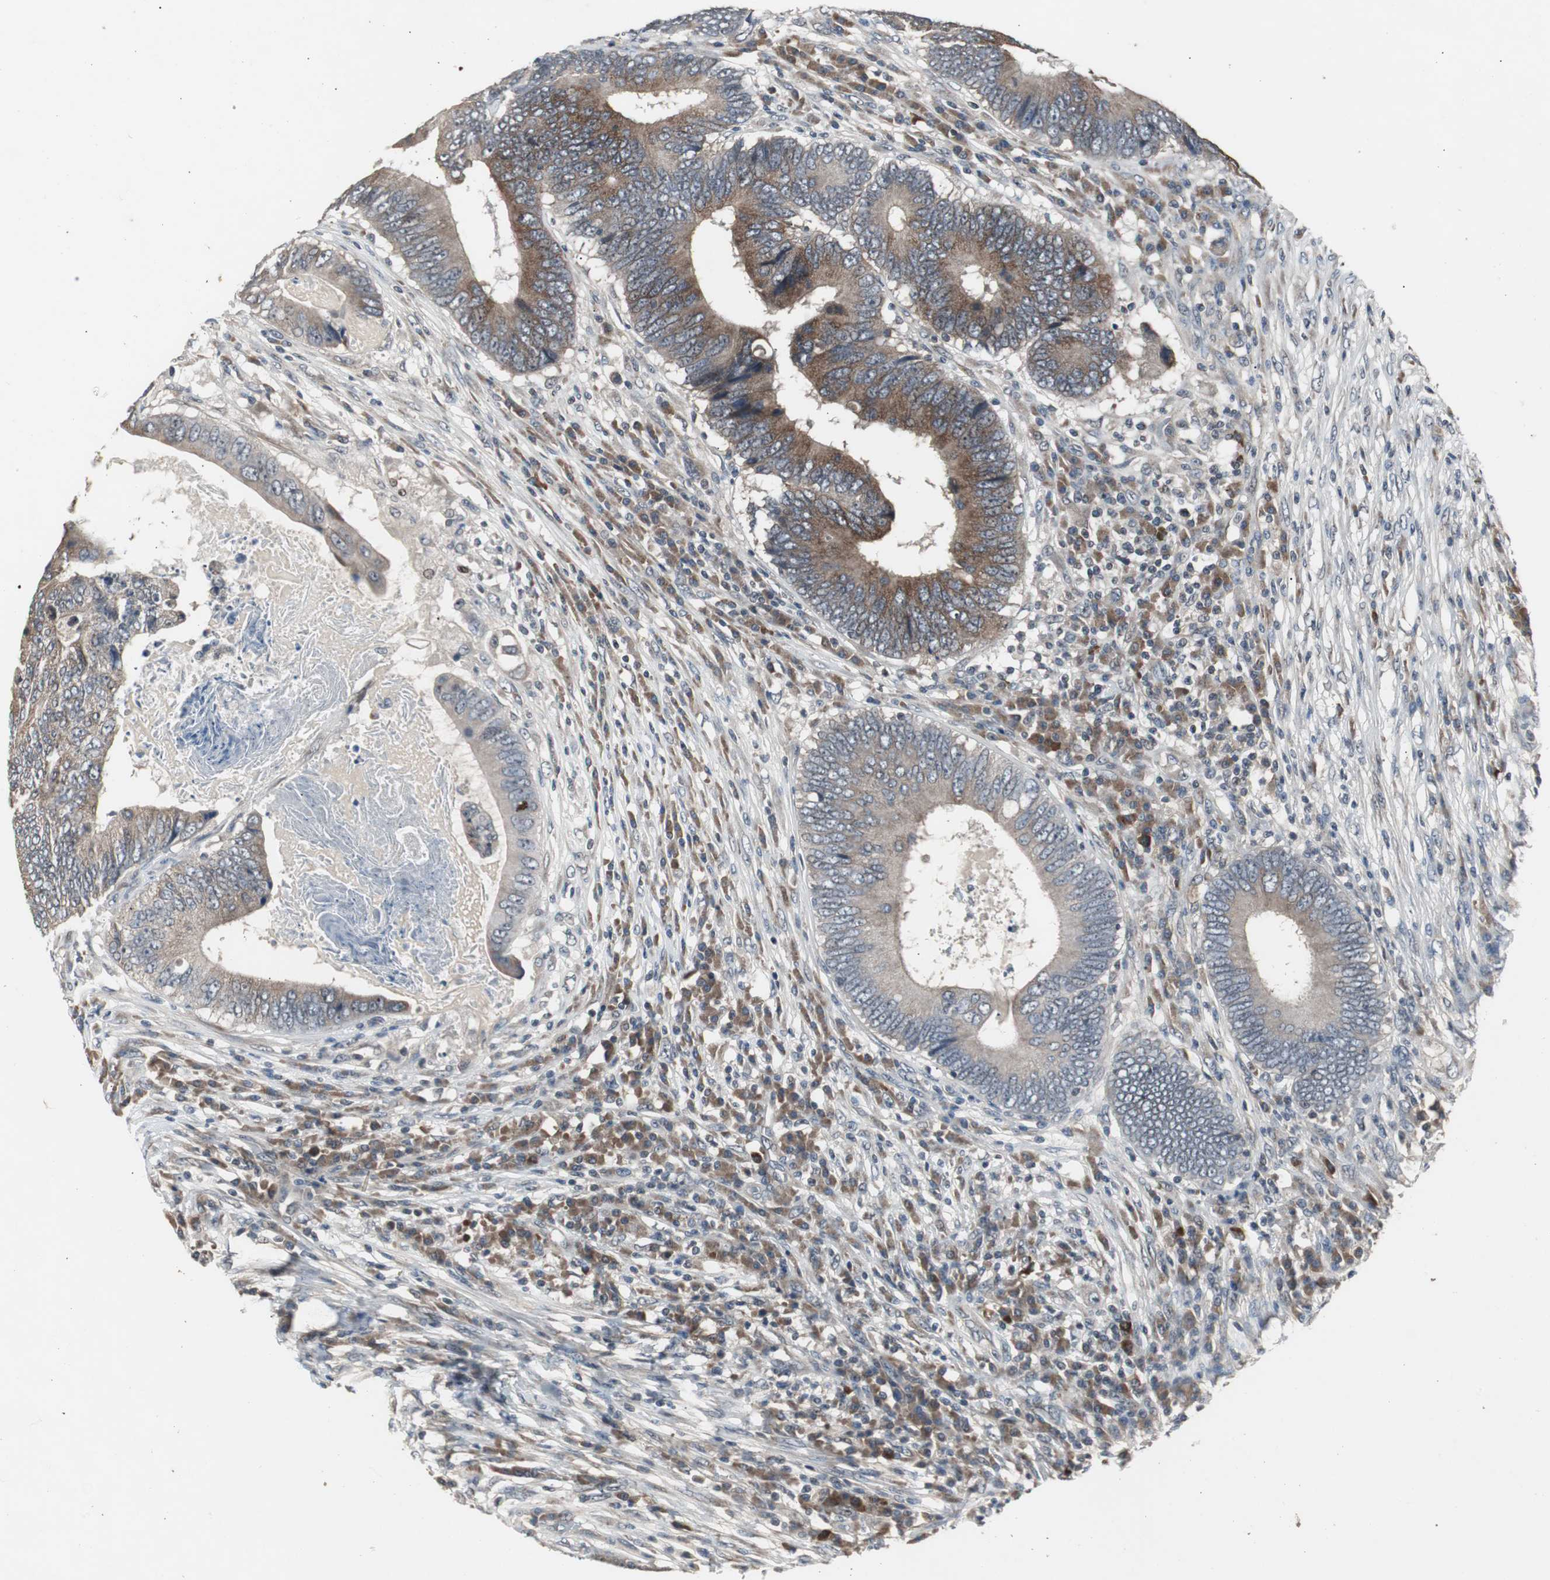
{"staining": {"intensity": "moderate", "quantity": ">75%", "location": "cytoplasmic/membranous"}, "tissue": "colorectal cancer", "cell_type": "Tumor cells", "image_type": "cancer", "snomed": [{"axis": "morphology", "description": "Adenocarcinoma, NOS"}, {"axis": "topography", "description": "Colon"}], "caption": "Immunohistochemistry (IHC) micrograph of neoplastic tissue: colorectal cancer (adenocarcinoma) stained using immunohistochemistry (IHC) shows medium levels of moderate protein expression localized specifically in the cytoplasmic/membranous of tumor cells, appearing as a cytoplasmic/membranous brown color.", "gene": "ZMPSTE24", "patient": {"sex": "female", "age": 78}}